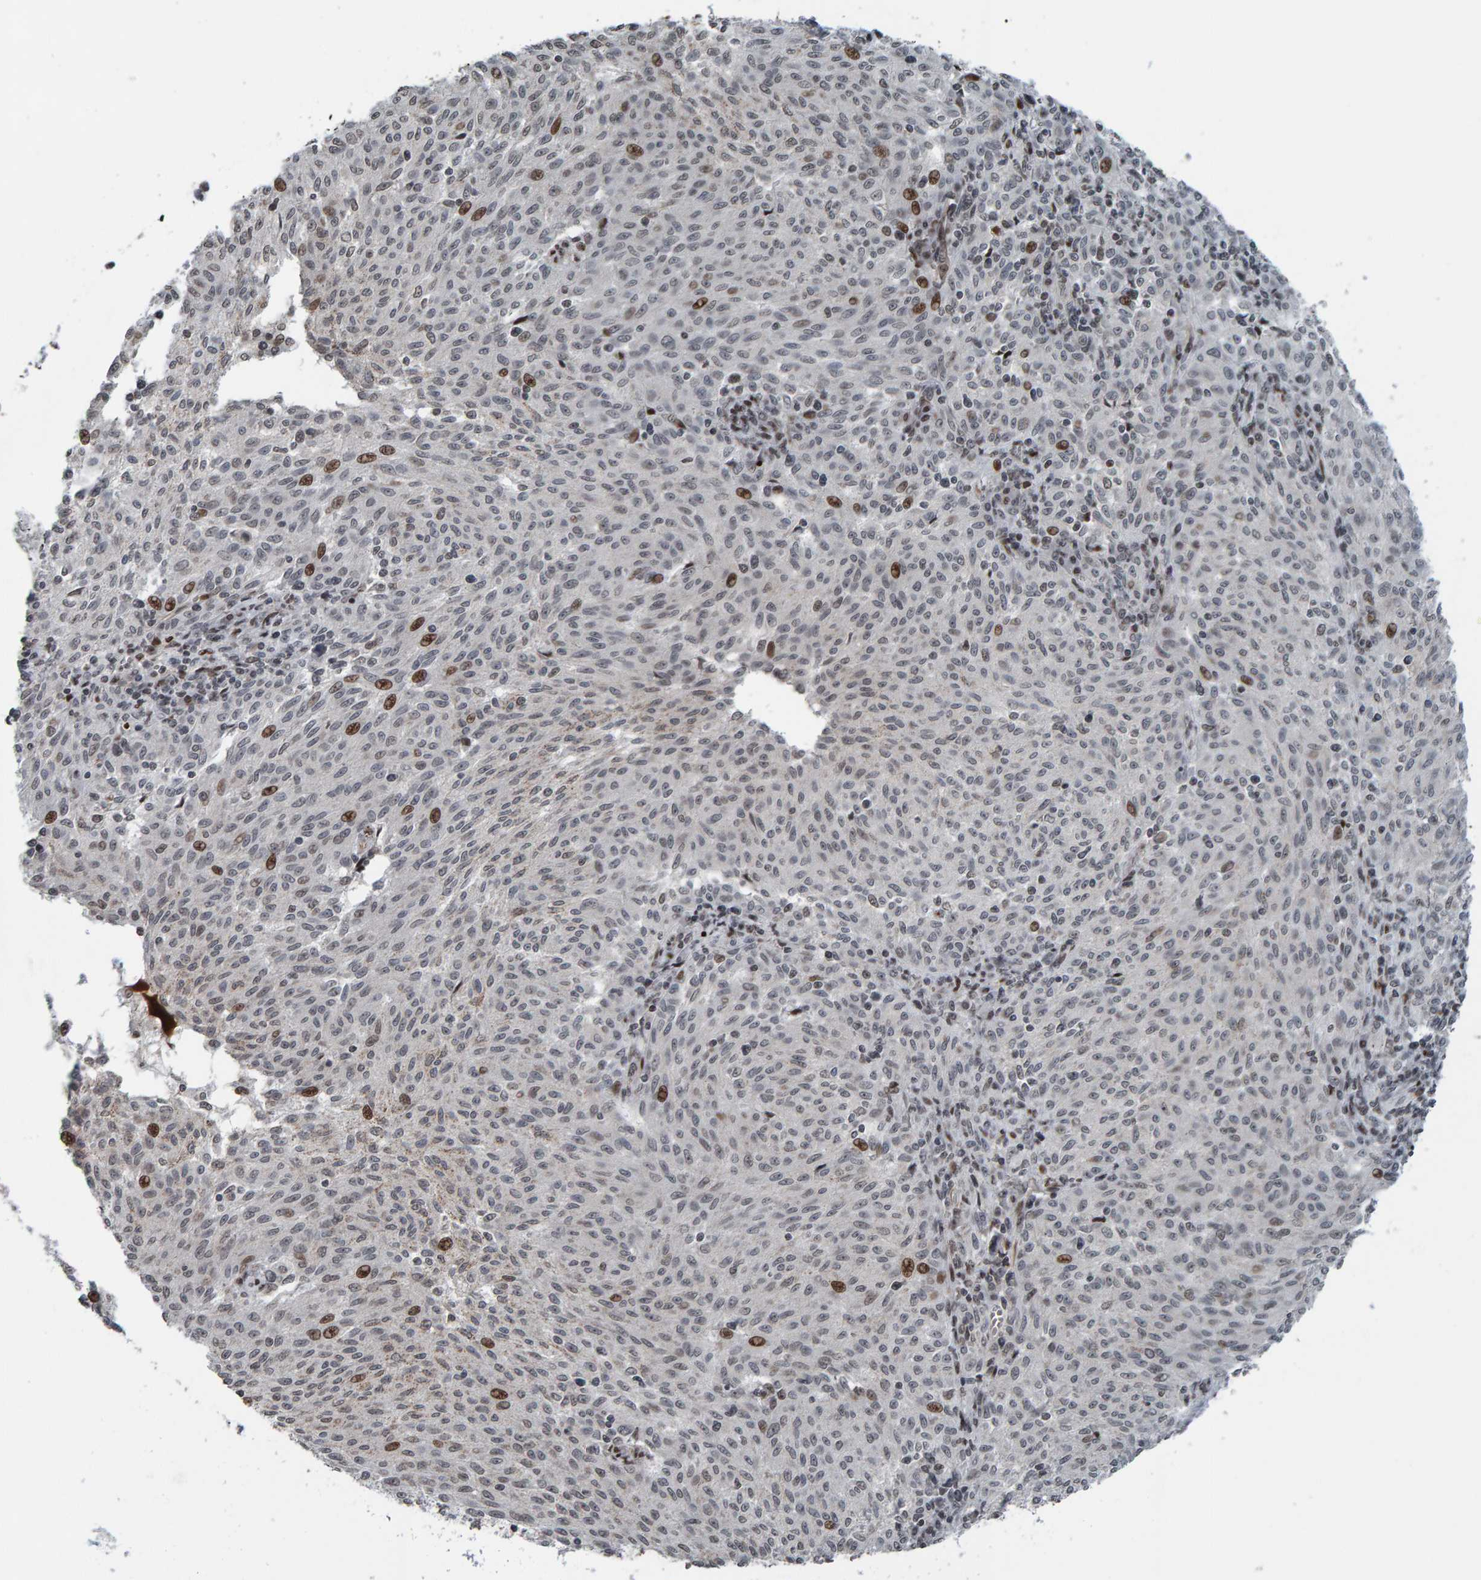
{"staining": {"intensity": "moderate", "quantity": "<25%", "location": "nuclear"}, "tissue": "melanoma", "cell_type": "Tumor cells", "image_type": "cancer", "snomed": [{"axis": "morphology", "description": "Malignant melanoma, NOS"}, {"axis": "topography", "description": "Skin"}], "caption": "Immunohistochemical staining of malignant melanoma exhibits low levels of moderate nuclear positivity in about <25% of tumor cells. Nuclei are stained in blue.", "gene": "ZNF366", "patient": {"sex": "female", "age": 72}}